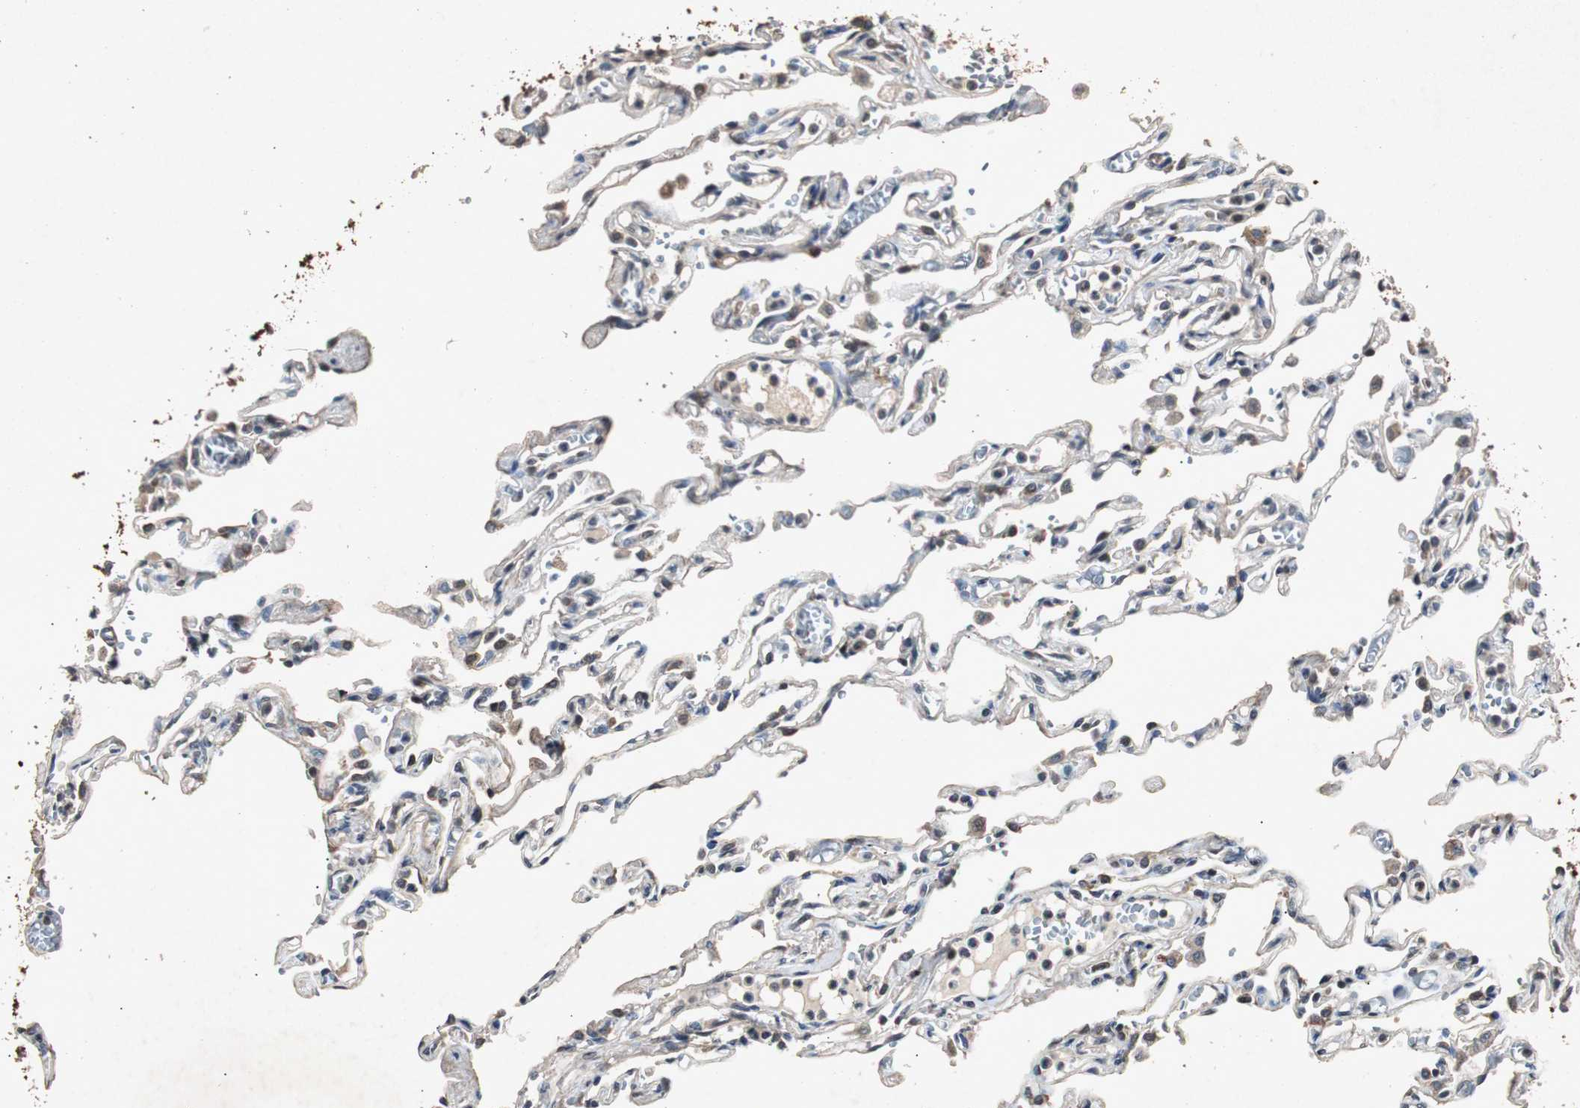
{"staining": {"intensity": "moderate", "quantity": "25%-75%", "location": "cytoplasmic/membranous,nuclear"}, "tissue": "lung", "cell_type": "Alveolar cells", "image_type": "normal", "snomed": [{"axis": "morphology", "description": "Normal tissue, NOS"}, {"axis": "topography", "description": "Lung"}], "caption": "Protein expression analysis of unremarkable lung displays moderate cytoplasmic/membranous,nuclear expression in approximately 25%-75% of alveolar cells. (DAB (3,3'-diaminobenzidine) IHC, brown staining for protein, blue staining for nuclei).", "gene": "SLIT2", "patient": {"sex": "male", "age": 21}}